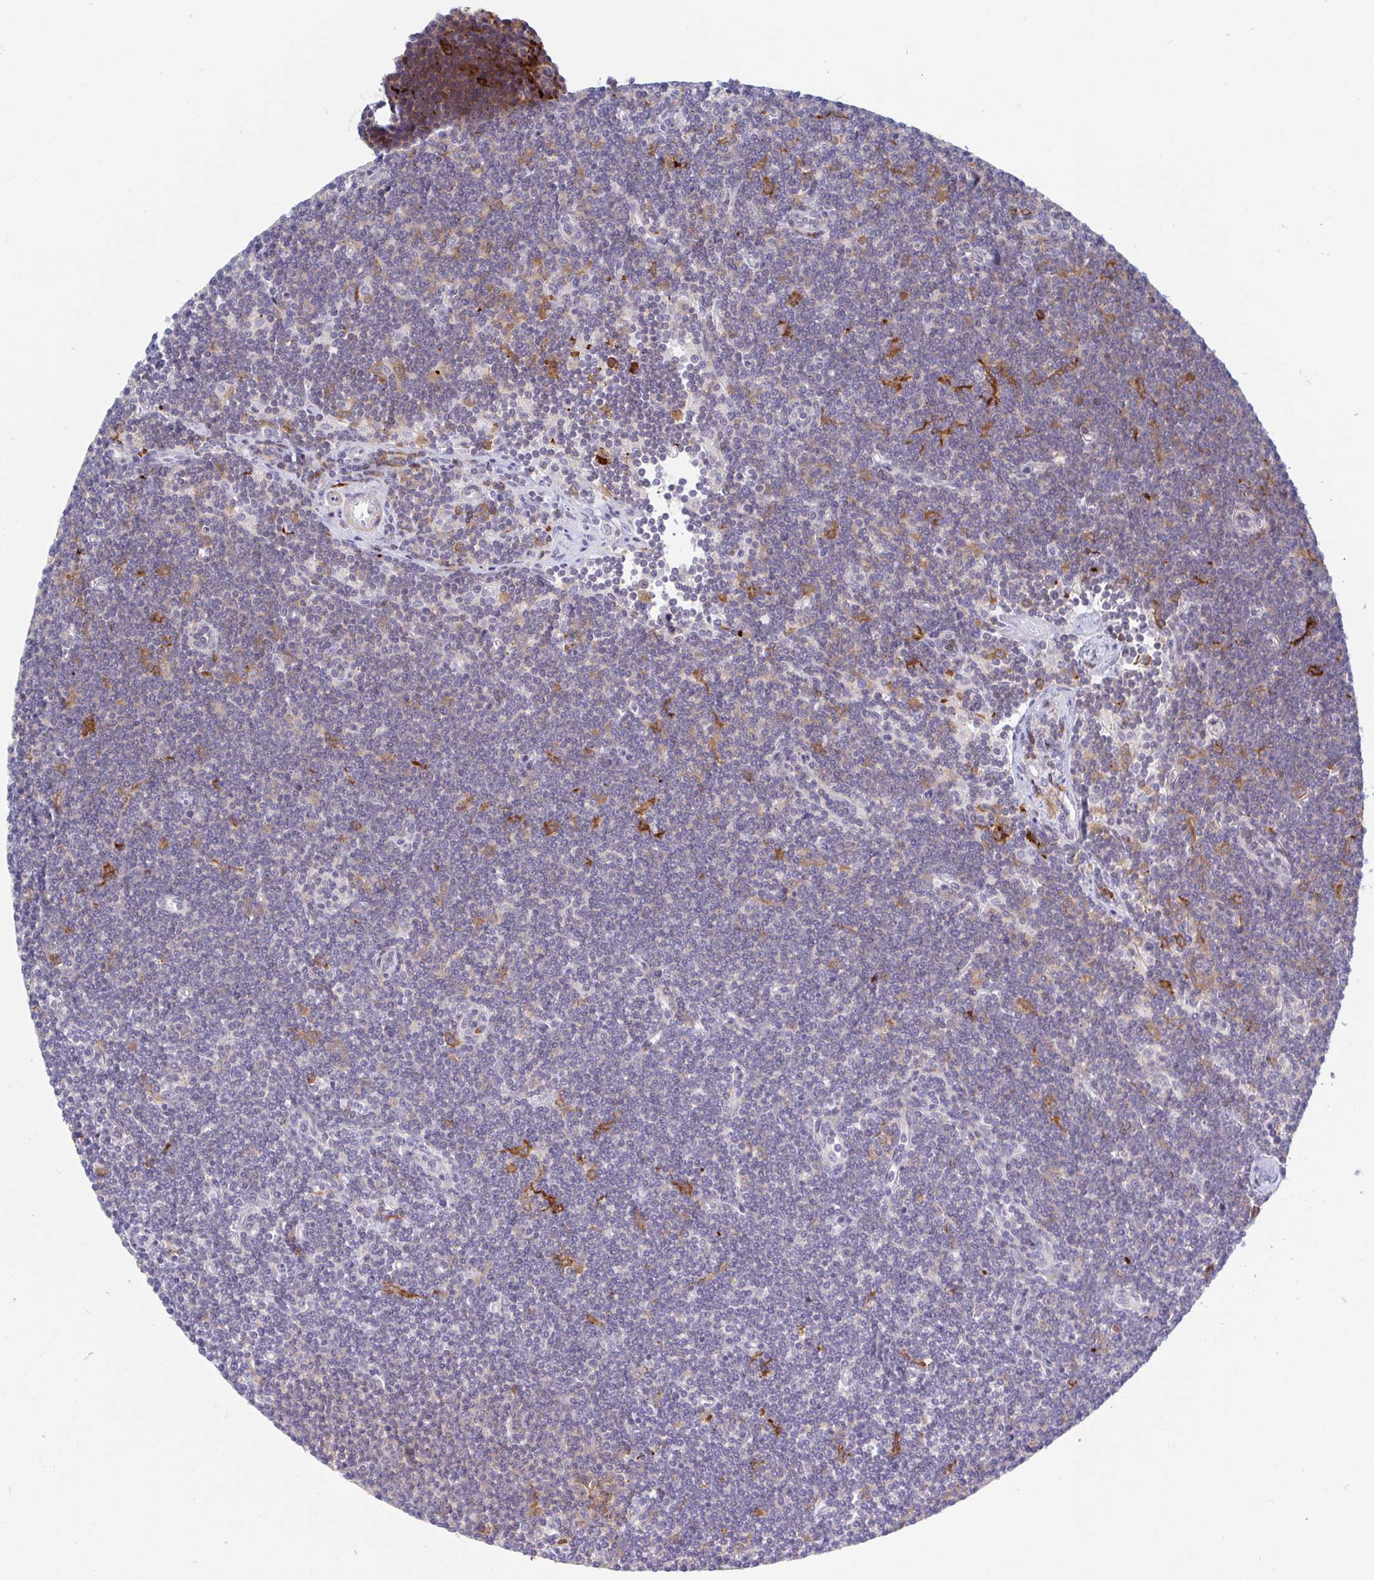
{"staining": {"intensity": "negative", "quantity": "none", "location": "none"}, "tissue": "lymphoma", "cell_type": "Tumor cells", "image_type": "cancer", "snomed": [{"axis": "morphology", "description": "Malignant lymphoma, non-Hodgkin's type, Low grade"}, {"axis": "topography", "description": "Lymph node"}], "caption": "Micrograph shows no protein positivity in tumor cells of lymphoma tissue. The staining is performed using DAB (3,3'-diaminobenzidine) brown chromogen with nuclei counter-stained in using hematoxylin.", "gene": "FRMD3", "patient": {"sex": "female", "age": 73}}